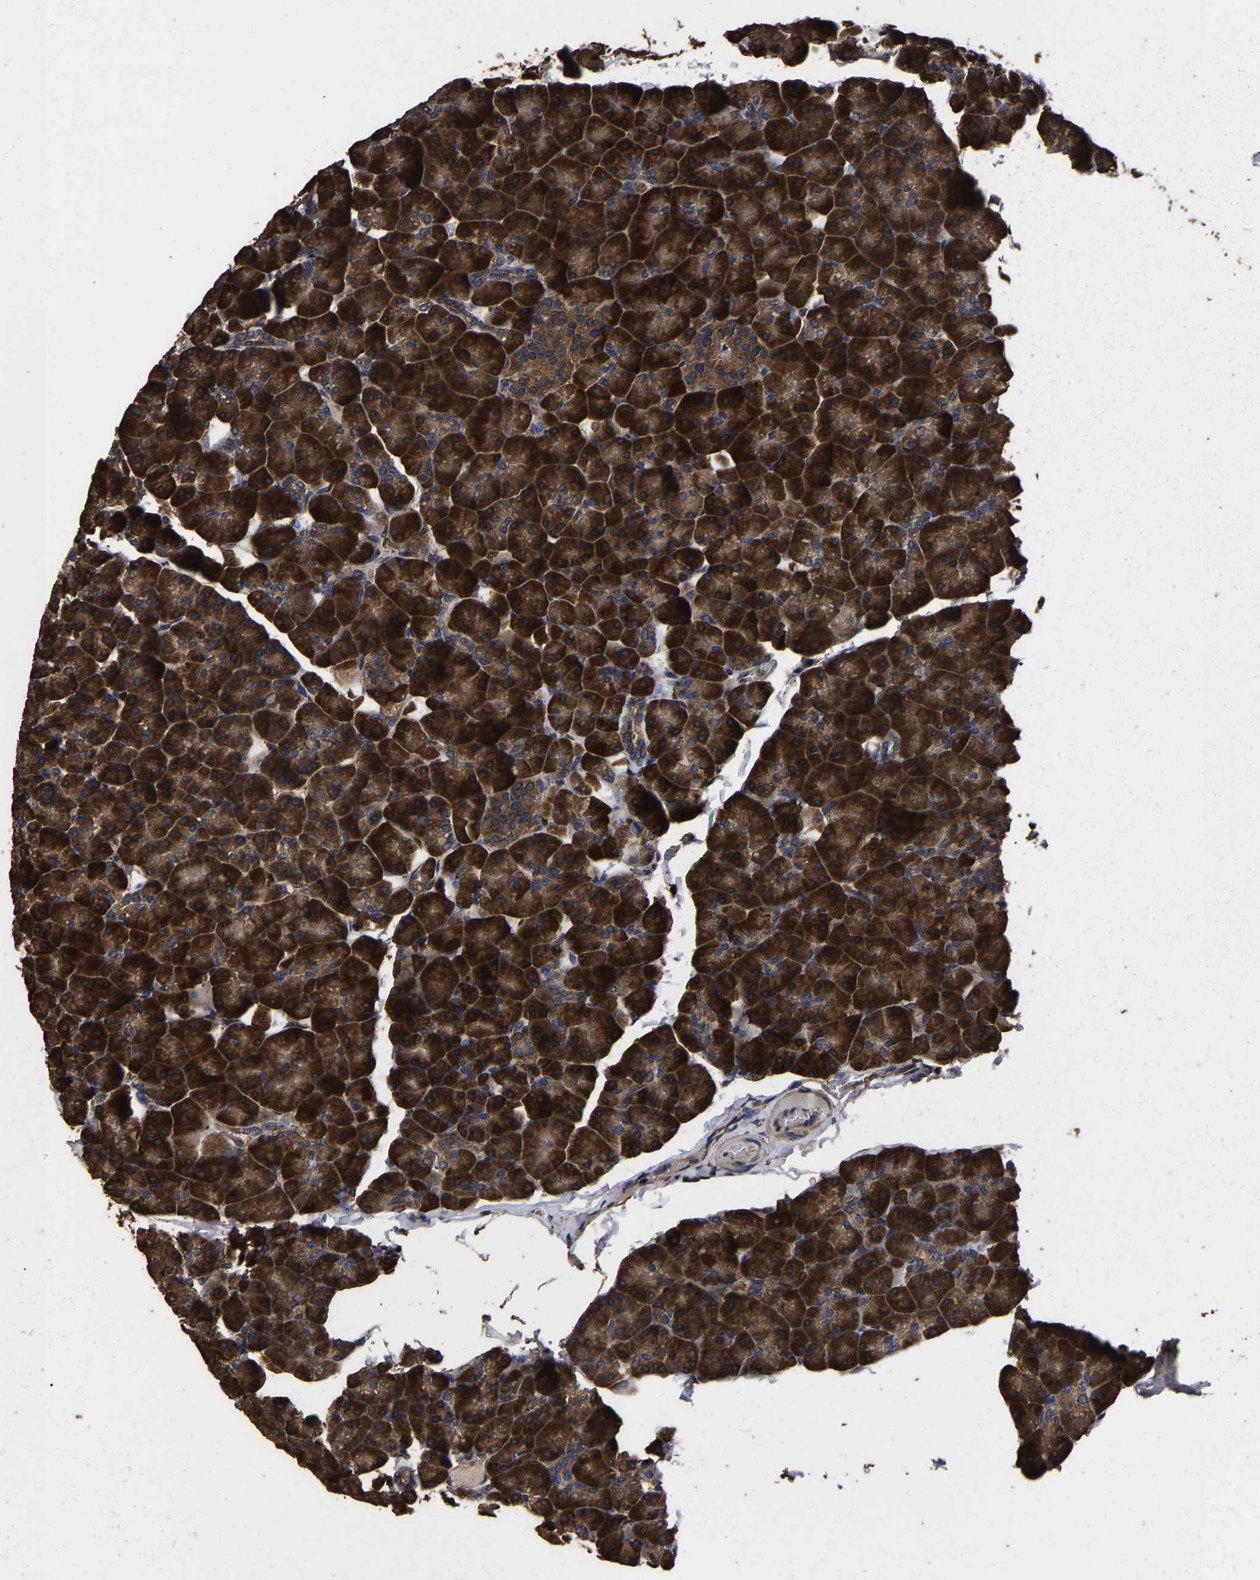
{"staining": {"intensity": "strong", "quantity": ">75%", "location": "cytoplasmic/membranous"}, "tissue": "pancreas", "cell_type": "Exocrine glandular cells", "image_type": "normal", "snomed": [{"axis": "morphology", "description": "Normal tissue, NOS"}, {"axis": "topography", "description": "Pancreas"}], "caption": "A photomicrograph of human pancreas stained for a protein demonstrates strong cytoplasmic/membranous brown staining in exocrine glandular cells. Using DAB (3,3'-diaminobenzidine) (brown) and hematoxylin (blue) stains, captured at high magnification using brightfield microscopy.", "gene": "ITCH", "patient": {"sex": "male", "age": 35}}